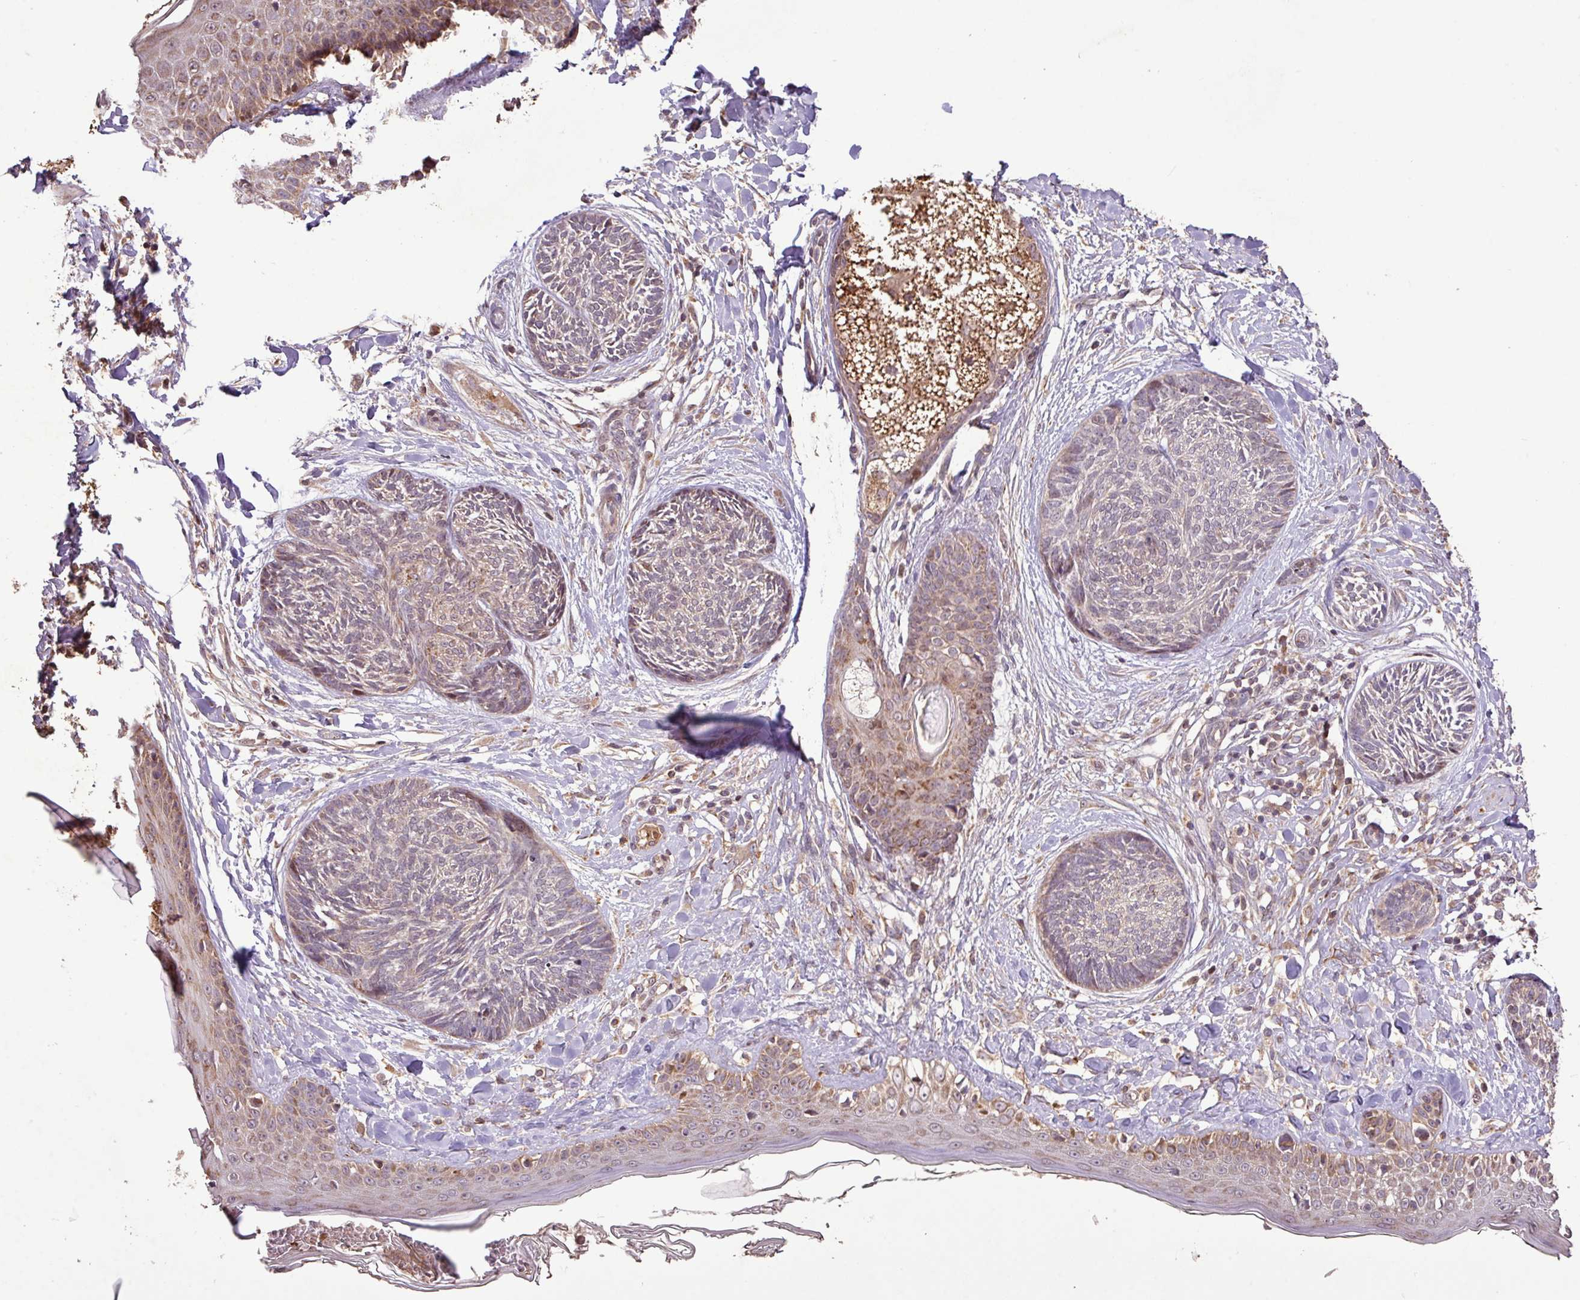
{"staining": {"intensity": "weak", "quantity": "<25%", "location": "cytoplasmic/membranous"}, "tissue": "skin cancer", "cell_type": "Tumor cells", "image_type": "cancer", "snomed": [{"axis": "morphology", "description": "Basal cell carcinoma"}, {"axis": "topography", "description": "Skin"}], "caption": "A photomicrograph of human skin cancer (basal cell carcinoma) is negative for staining in tumor cells. The staining was performed using DAB (3,3'-diaminobenzidine) to visualize the protein expression in brown, while the nuclei were stained in blue with hematoxylin (Magnification: 20x).", "gene": "YPEL3", "patient": {"sex": "male", "age": 73}}